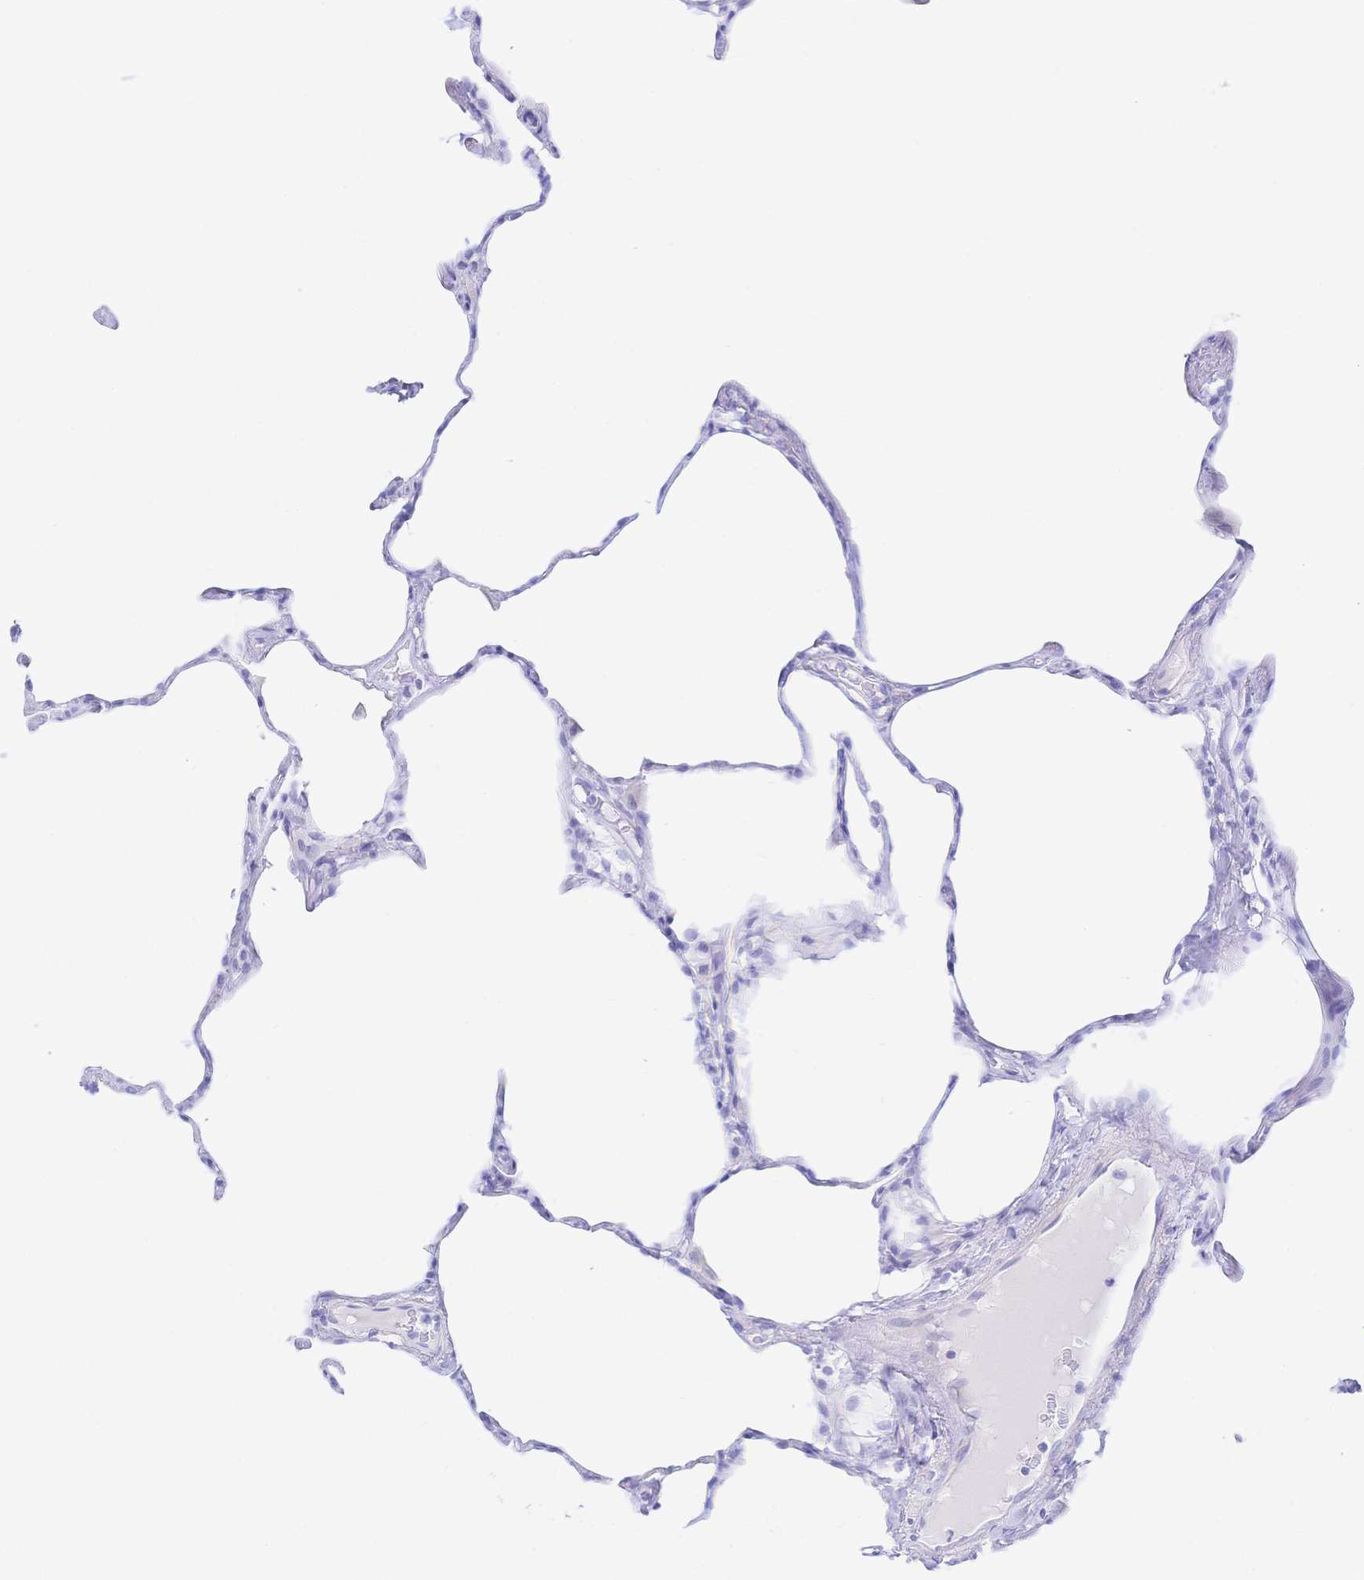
{"staining": {"intensity": "negative", "quantity": "none", "location": "none"}, "tissue": "lung", "cell_type": "Alveolar cells", "image_type": "normal", "snomed": [{"axis": "morphology", "description": "Normal tissue, NOS"}, {"axis": "topography", "description": "Lung"}], "caption": "Immunohistochemical staining of benign lung shows no significant positivity in alveolar cells. Nuclei are stained in blue.", "gene": "KCNH6", "patient": {"sex": "male", "age": 65}}